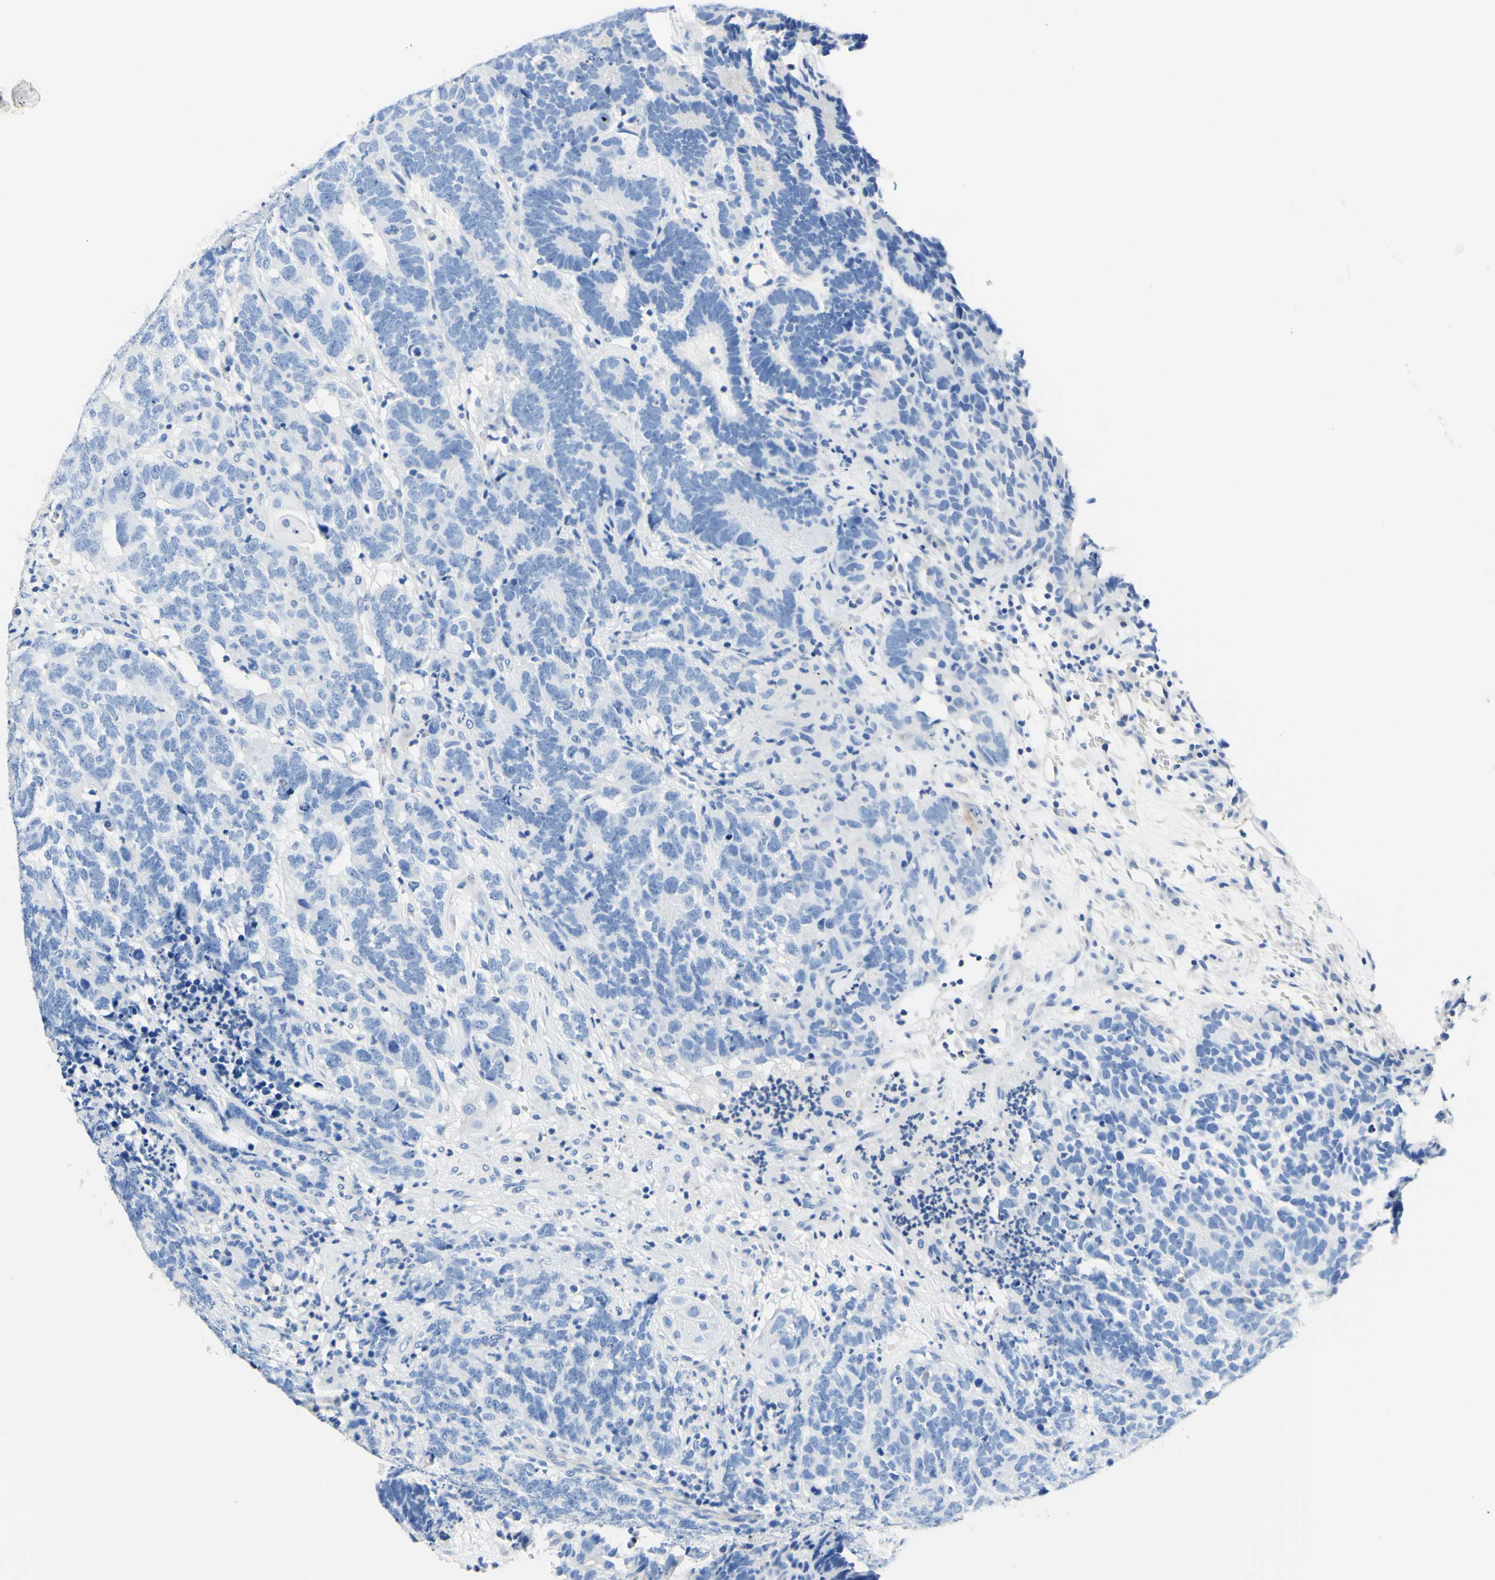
{"staining": {"intensity": "negative", "quantity": "none", "location": "none"}, "tissue": "testis cancer", "cell_type": "Tumor cells", "image_type": "cancer", "snomed": [{"axis": "morphology", "description": "Carcinoma, Embryonal, NOS"}, {"axis": "topography", "description": "Testis"}], "caption": "High magnification brightfield microscopy of testis cancer (embryonal carcinoma) stained with DAB (3,3'-diaminobenzidine) (brown) and counterstained with hematoxylin (blue): tumor cells show no significant positivity.", "gene": "HPCA", "patient": {"sex": "male", "age": 26}}